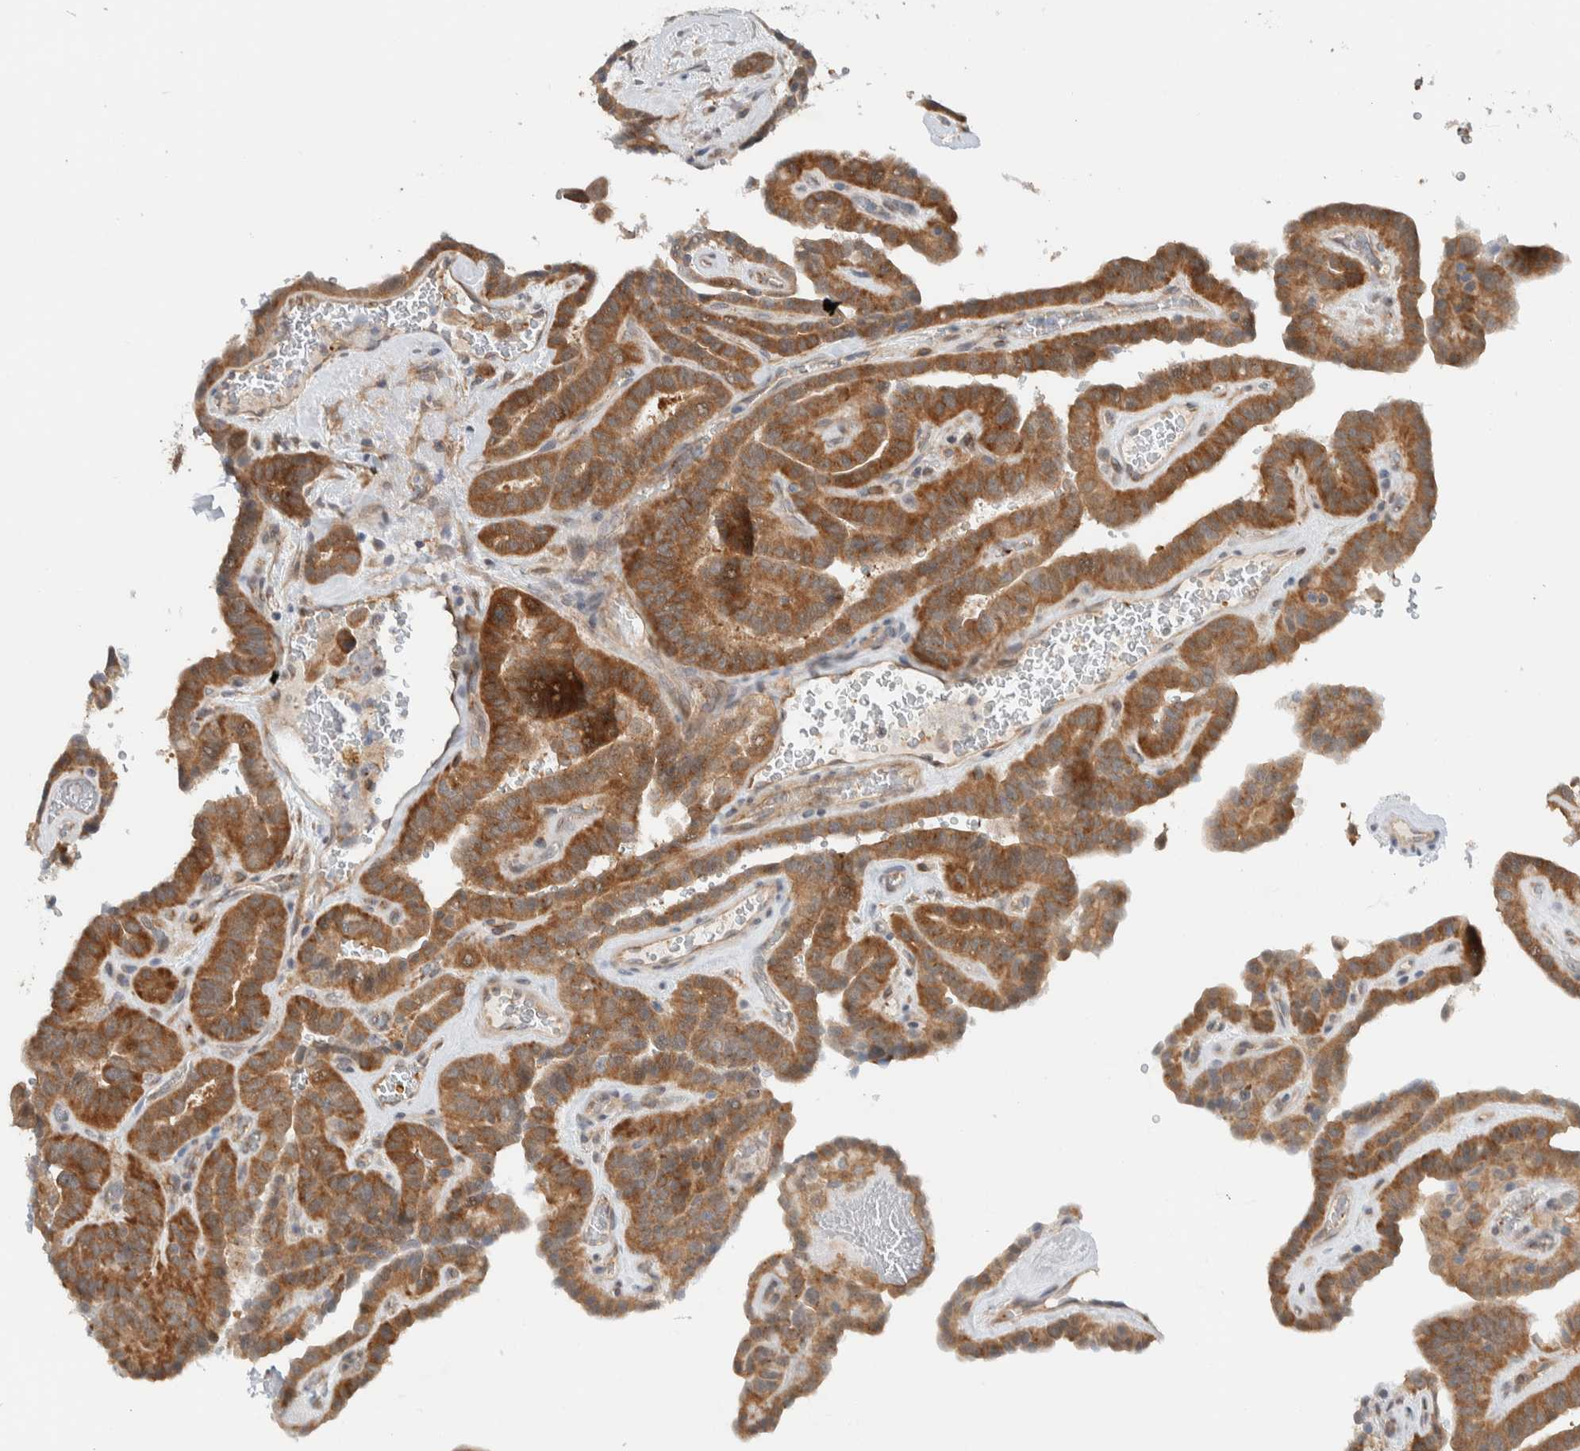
{"staining": {"intensity": "moderate", "quantity": ">75%", "location": "cytoplasmic/membranous"}, "tissue": "thyroid cancer", "cell_type": "Tumor cells", "image_type": "cancer", "snomed": [{"axis": "morphology", "description": "Papillary adenocarcinoma, NOS"}, {"axis": "topography", "description": "Thyroid gland"}], "caption": "A brown stain shows moderate cytoplasmic/membranous expression of a protein in thyroid cancer tumor cells. Using DAB (brown) and hematoxylin (blue) stains, captured at high magnification using brightfield microscopy.", "gene": "RERE", "patient": {"sex": "male", "age": 77}}